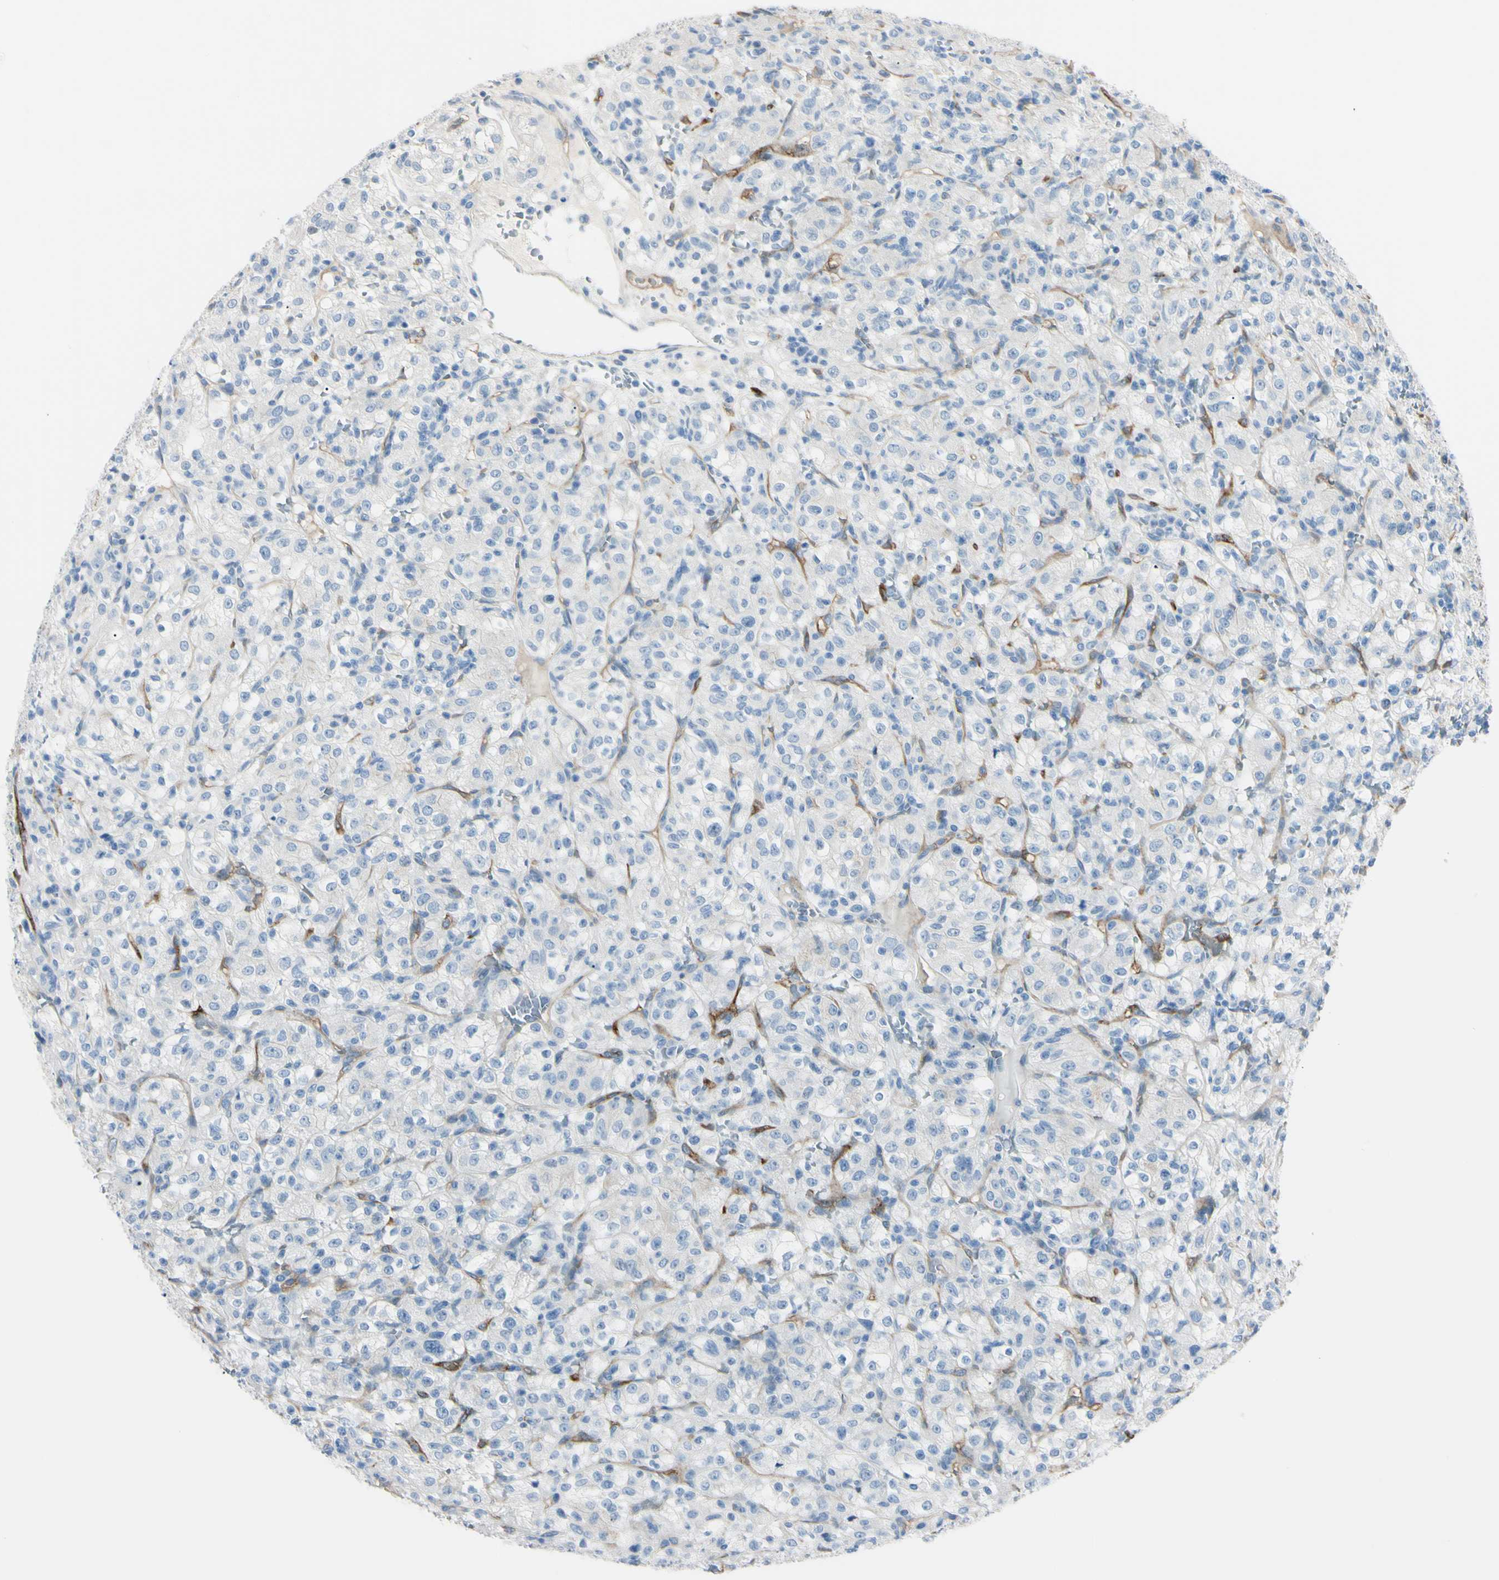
{"staining": {"intensity": "negative", "quantity": "none", "location": "none"}, "tissue": "renal cancer", "cell_type": "Tumor cells", "image_type": "cancer", "snomed": [{"axis": "morphology", "description": "Normal tissue, NOS"}, {"axis": "morphology", "description": "Adenocarcinoma, NOS"}, {"axis": "topography", "description": "Kidney"}], "caption": "This photomicrograph is of adenocarcinoma (renal) stained with IHC to label a protein in brown with the nuclei are counter-stained blue. There is no expression in tumor cells.", "gene": "FOLH1", "patient": {"sex": "female", "age": 72}}